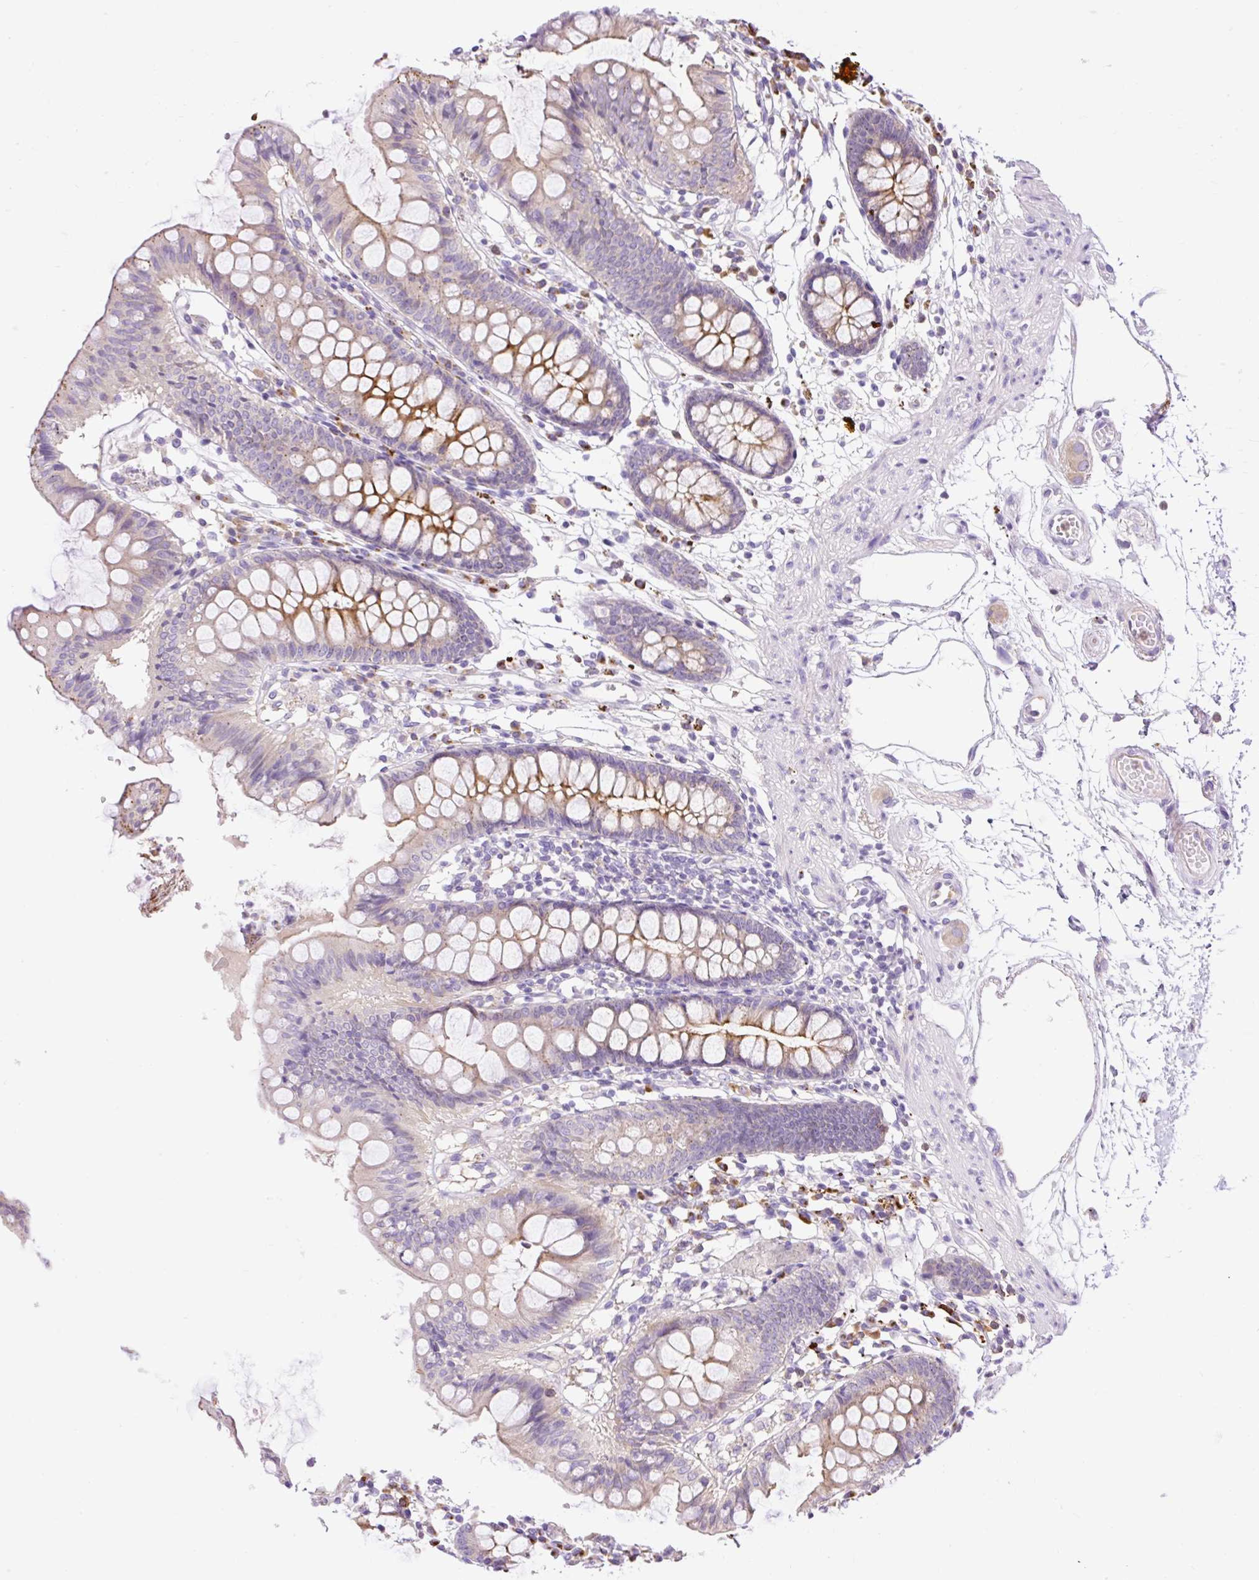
{"staining": {"intensity": "negative", "quantity": "none", "location": "none"}, "tissue": "colon", "cell_type": "Endothelial cells", "image_type": "normal", "snomed": [{"axis": "morphology", "description": "Normal tissue, NOS"}, {"axis": "topography", "description": "Colon"}], "caption": "Immunohistochemistry (IHC) photomicrograph of normal colon stained for a protein (brown), which shows no positivity in endothelial cells.", "gene": "CFAP47", "patient": {"sex": "female", "age": 84}}